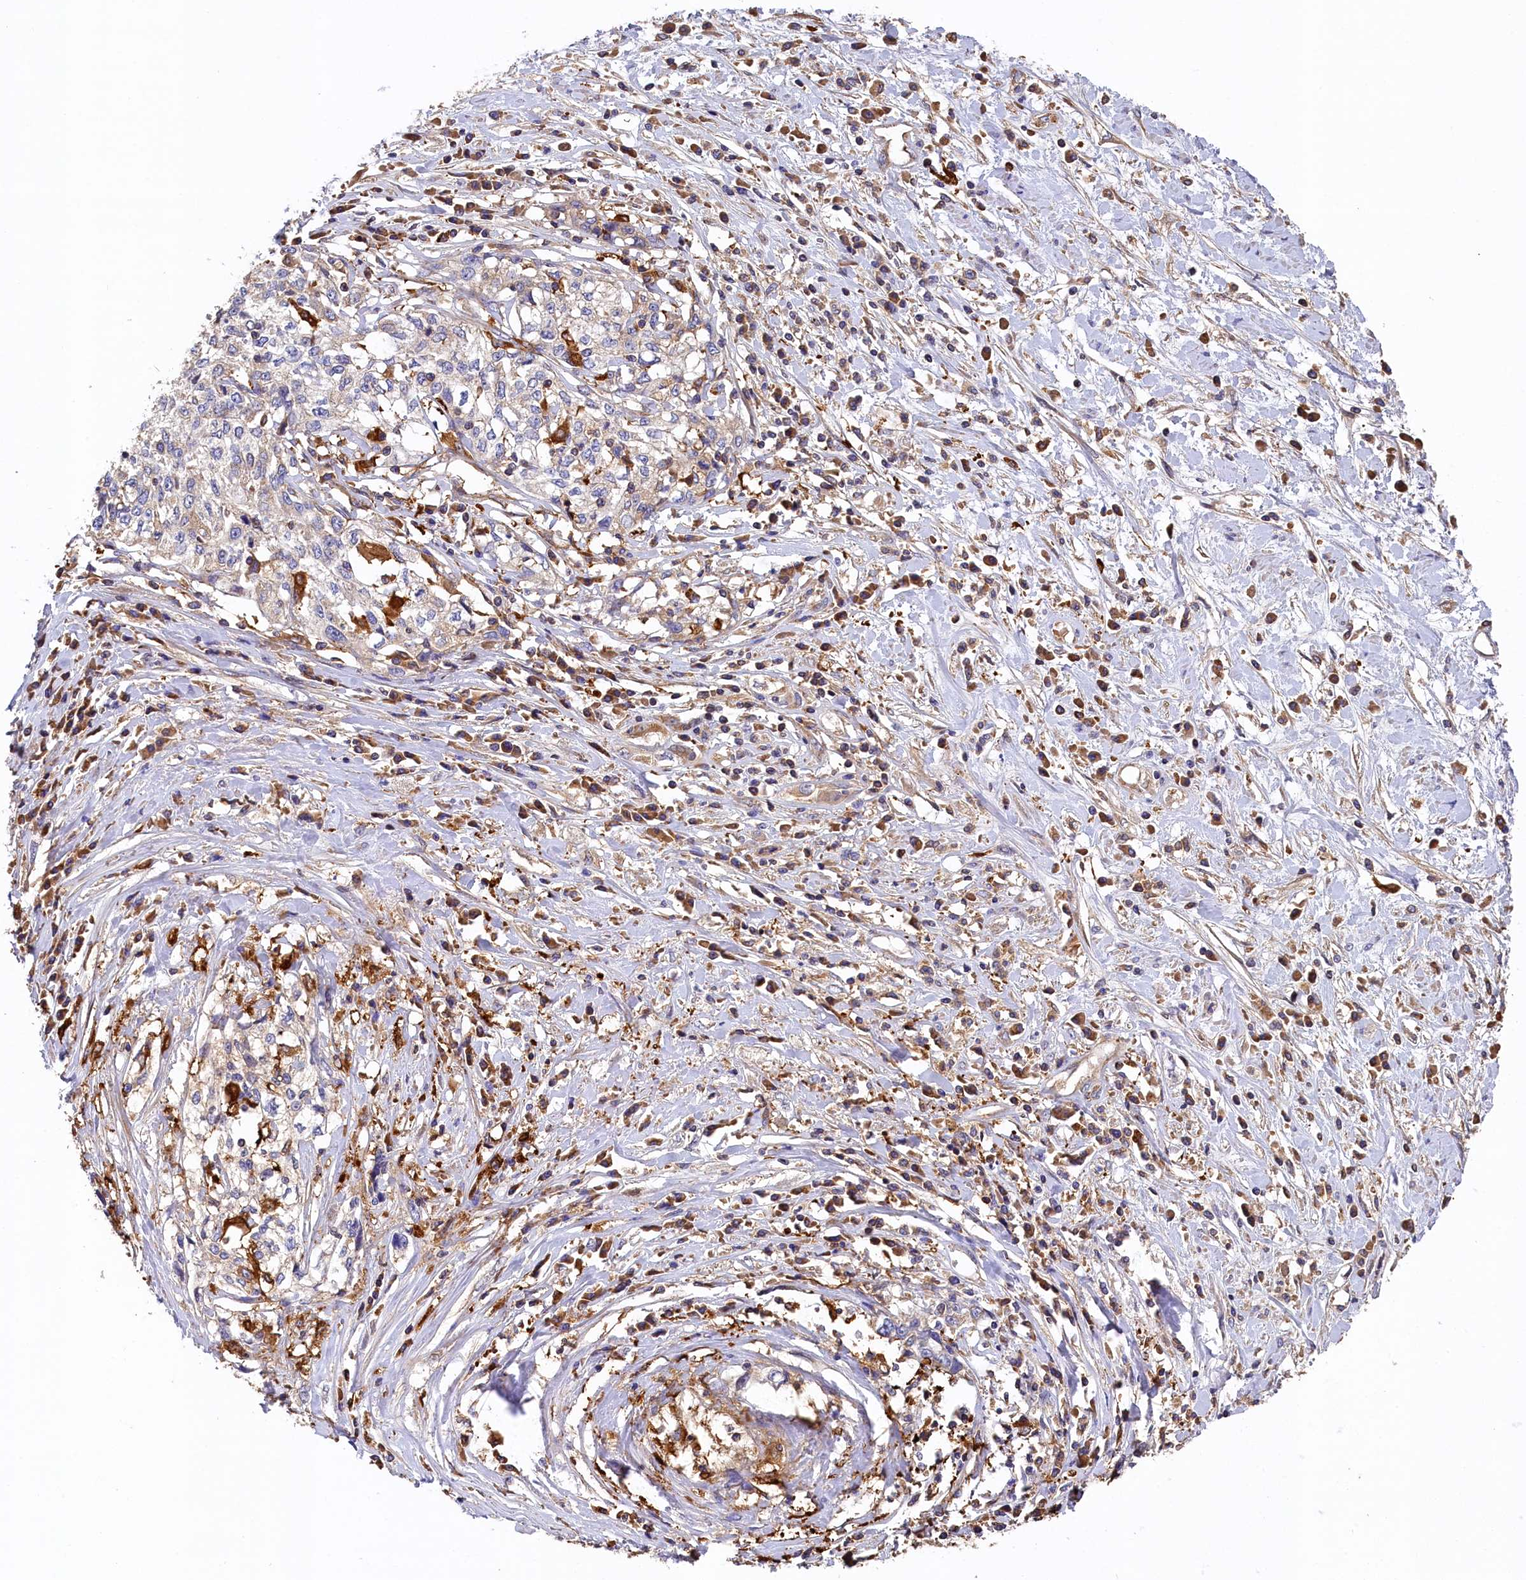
{"staining": {"intensity": "negative", "quantity": "none", "location": "none"}, "tissue": "cervical cancer", "cell_type": "Tumor cells", "image_type": "cancer", "snomed": [{"axis": "morphology", "description": "Squamous cell carcinoma, NOS"}, {"axis": "topography", "description": "Cervix"}], "caption": "An immunohistochemistry (IHC) histopathology image of cervical cancer (squamous cell carcinoma) is shown. There is no staining in tumor cells of cervical cancer (squamous cell carcinoma). The staining was performed using DAB to visualize the protein expression in brown, while the nuclei were stained in blue with hematoxylin (Magnification: 20x).", "gene": "SEC31B", "patient": {"sex": "female", "age": 57}}